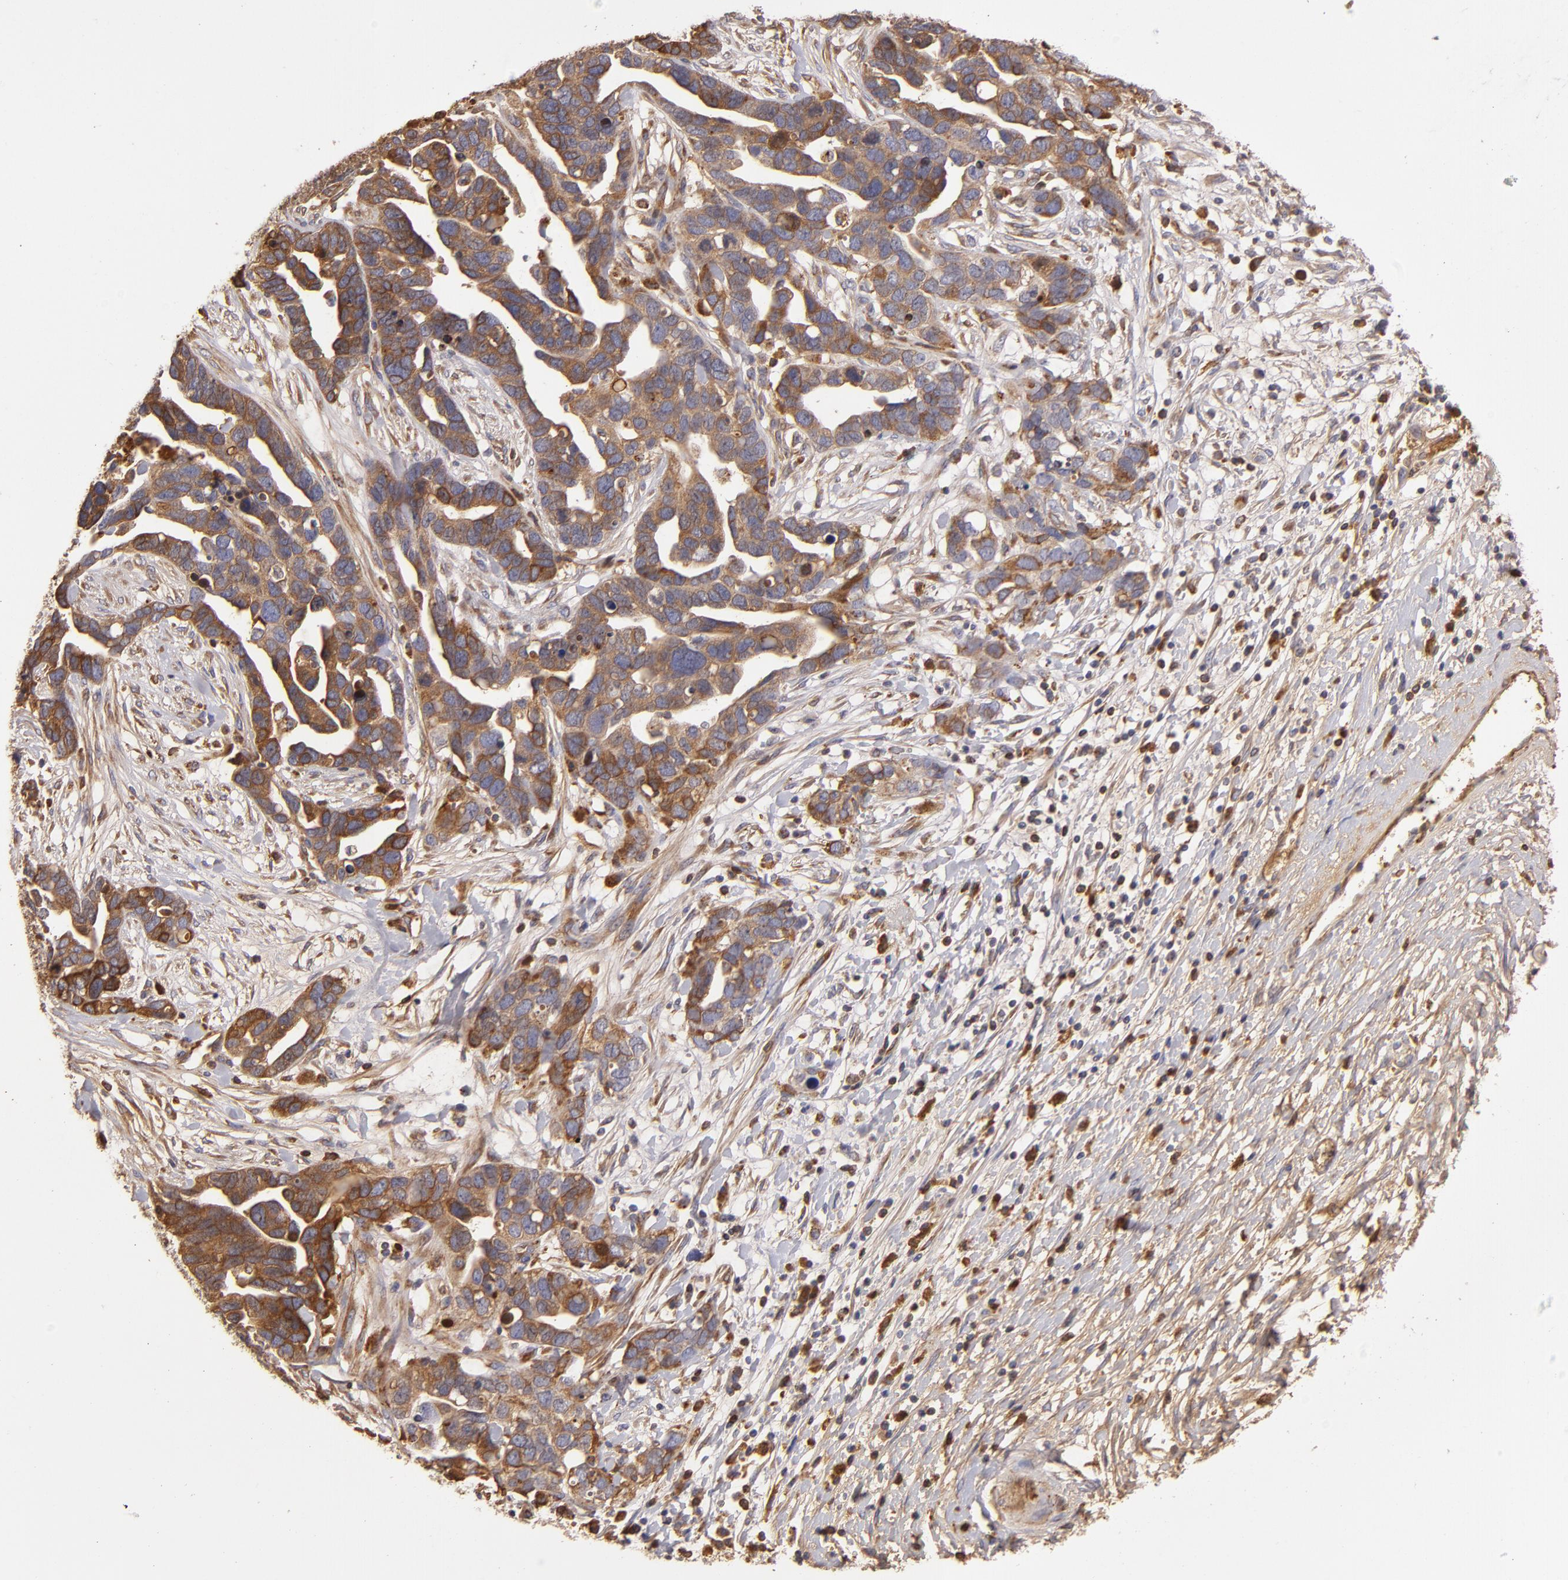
{"staining": {"intensity": "strong", "quantity": ">75%", "location": "cytoplasmic/membranous"}, "tissue": "ovarian cancer", "cell_type": "Tumor cells", "image_type": "cancer", "snomed": [{"axis": "morphology", "description": "Cystadenocarcinoma, serous, NOS"}, {"axis": "topography", "description": "Ovary"}], "caption": "Protein expression analysis of human serous cystadenocarcinoma (ovarian) reveals strong cytoplasmic/membranous expression in about >75% of tumor cells.", "gene": "CFB", "patient": {"sex": "female", "age": 54}}